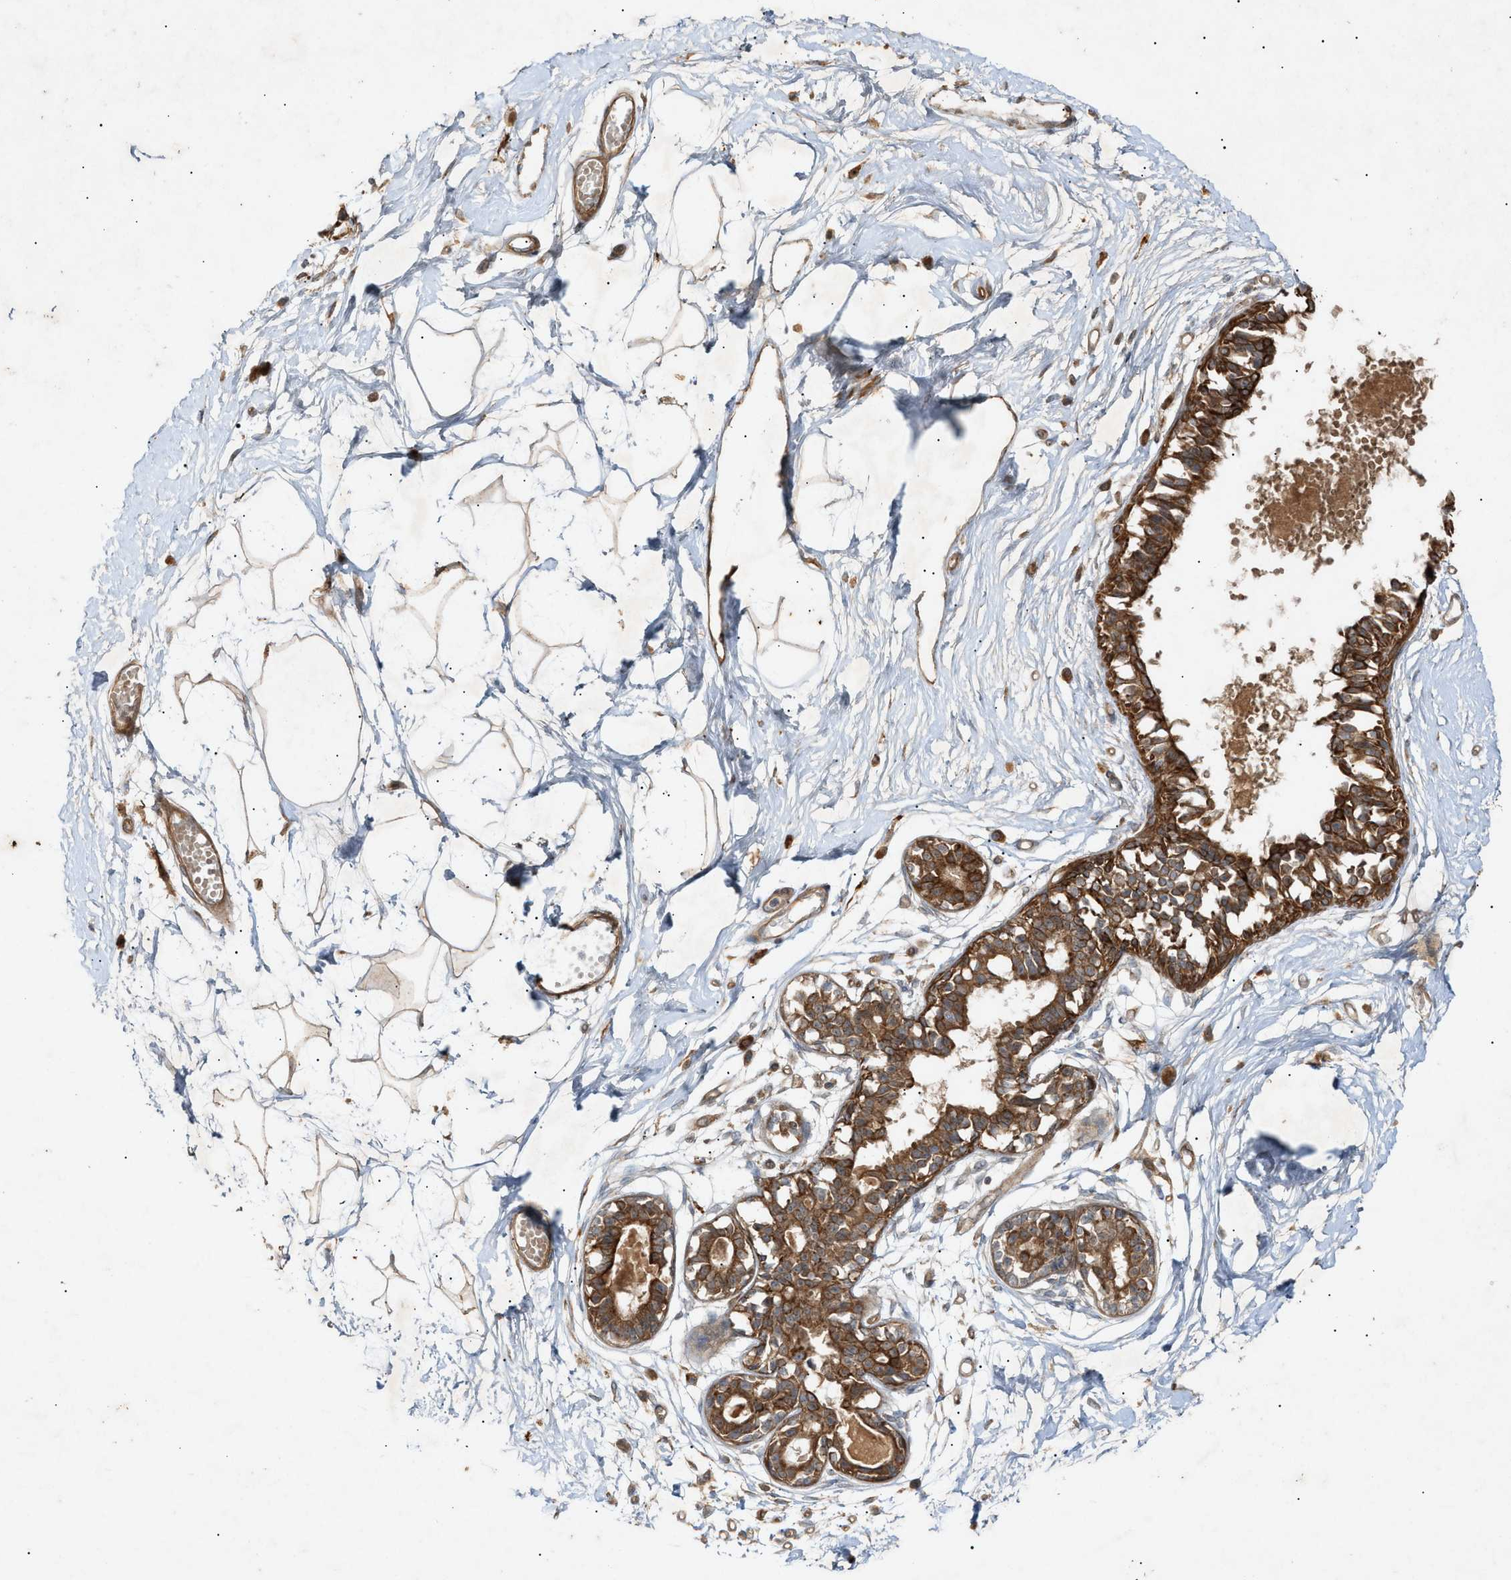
{"staining": {"intensity": "weak", "quantity": ">75%", "location": "cytoplasmic/membranous"}, "tissue": "breast", "cell_type": "Adipocytes", "image_type": "normal", "snomed": [{"axis": "morphology", "description": "Normal tissue, NOS"}, {"axis": "topography", "description": "Breast"}], "caption": "Immunohistochemistry (IHC) photomicrograph of normal human breast stained for a protein (brown), which exhibits low levels of weak cytoplasmic/membranous staining in about >75% of adipocytes.", "gene": "MTCH1", "patient": {"sex": "female", "age": 45}}